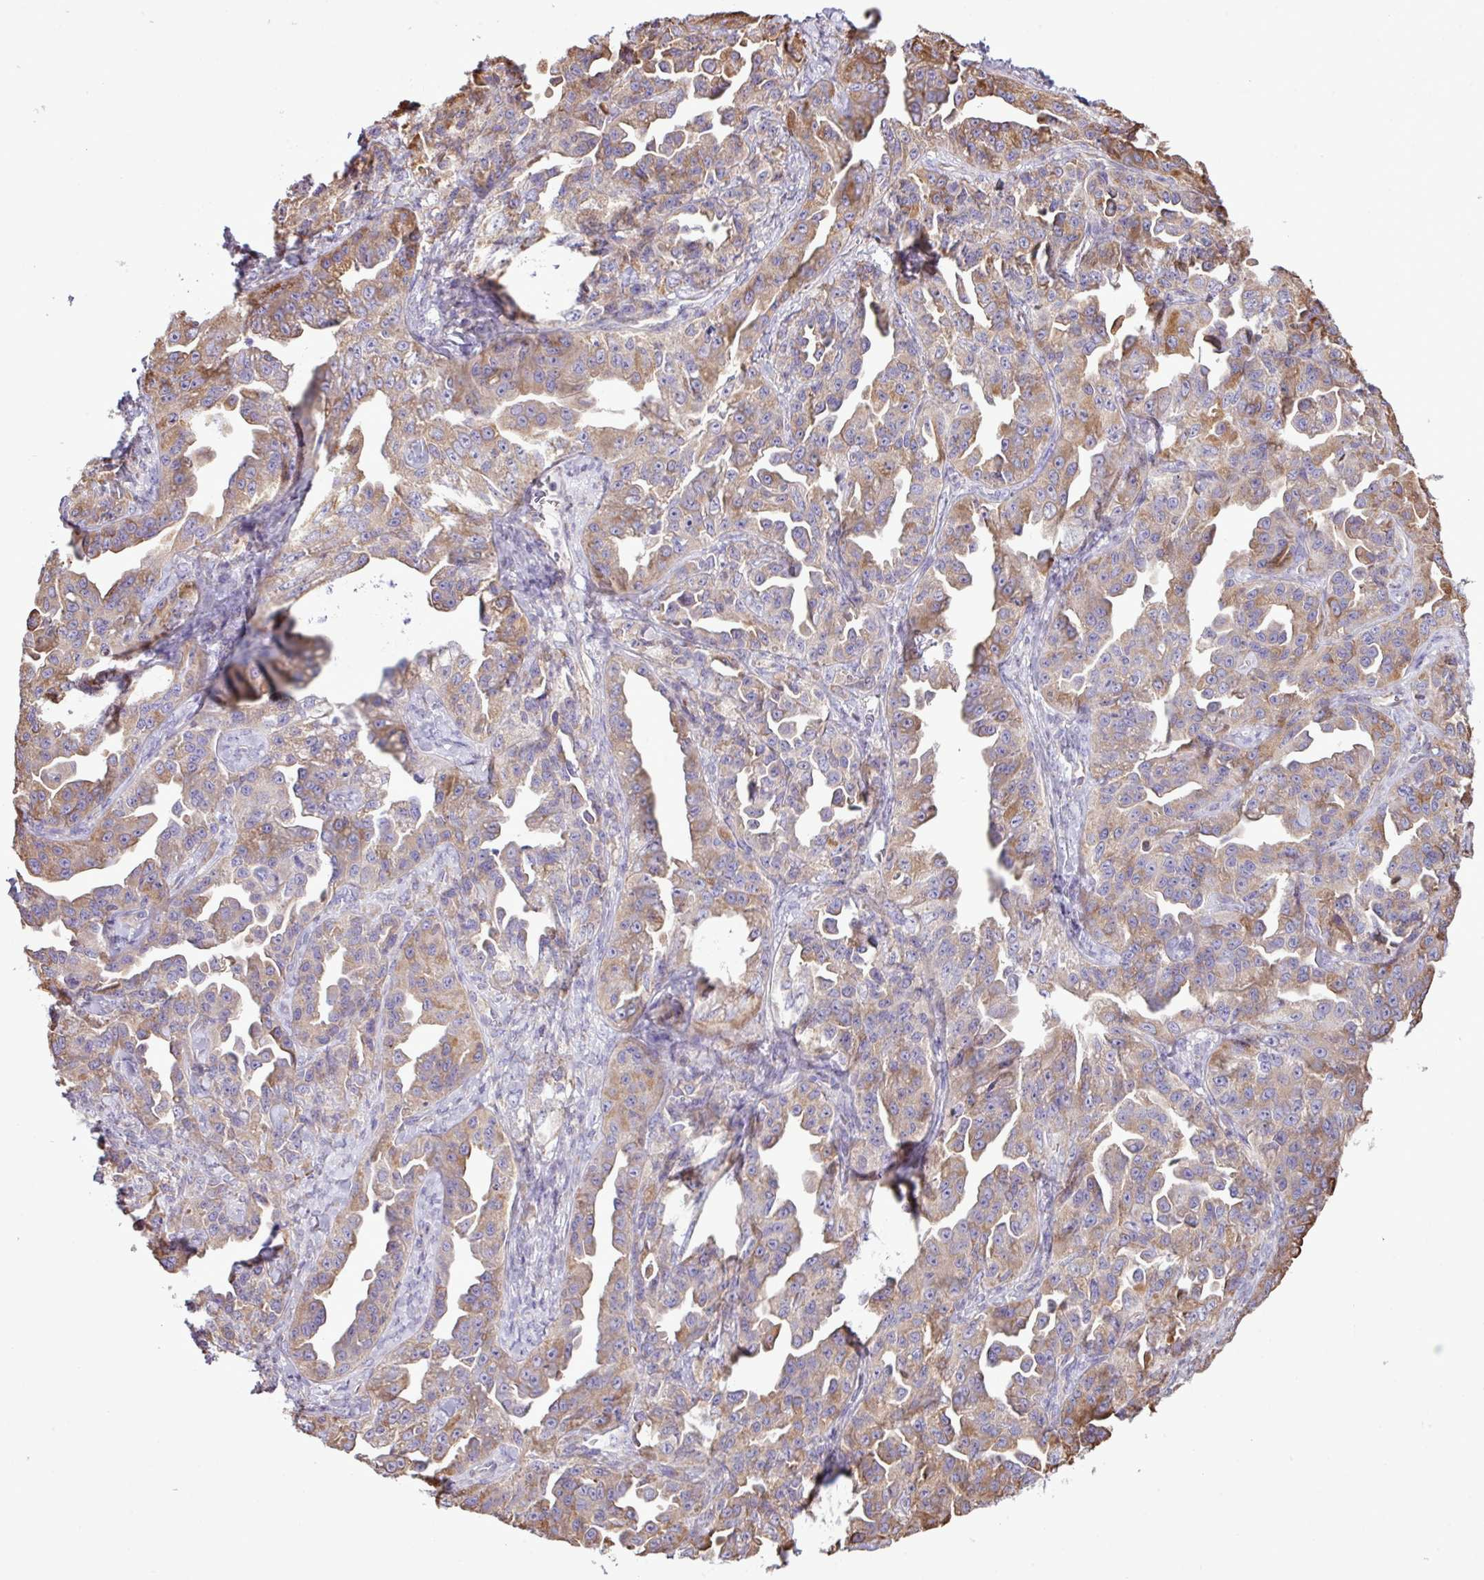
{"staining": {"intensity": "moderate", "quantity": ">75%", "location": "cytoplasmic/membranous"}, "tissue": "ovarian cancer", "cell_type": "Tumor cells", "image_type": "cancer", "snomed": [{"axis": "morphology", "description": "Cystadenocarcinoma, serous, NOS"}, {"axis": "topography", "description": "Ovary"}], "caption": "Moderate cytoplasmic/membranous positivity for a protein is seen in approximately >75% of tumor cells of serous cystadenocarcinoma (ovarian) using IHC.", "gene": "ZSCAN5A", "patient": {"sex": "female", "age": 75}}